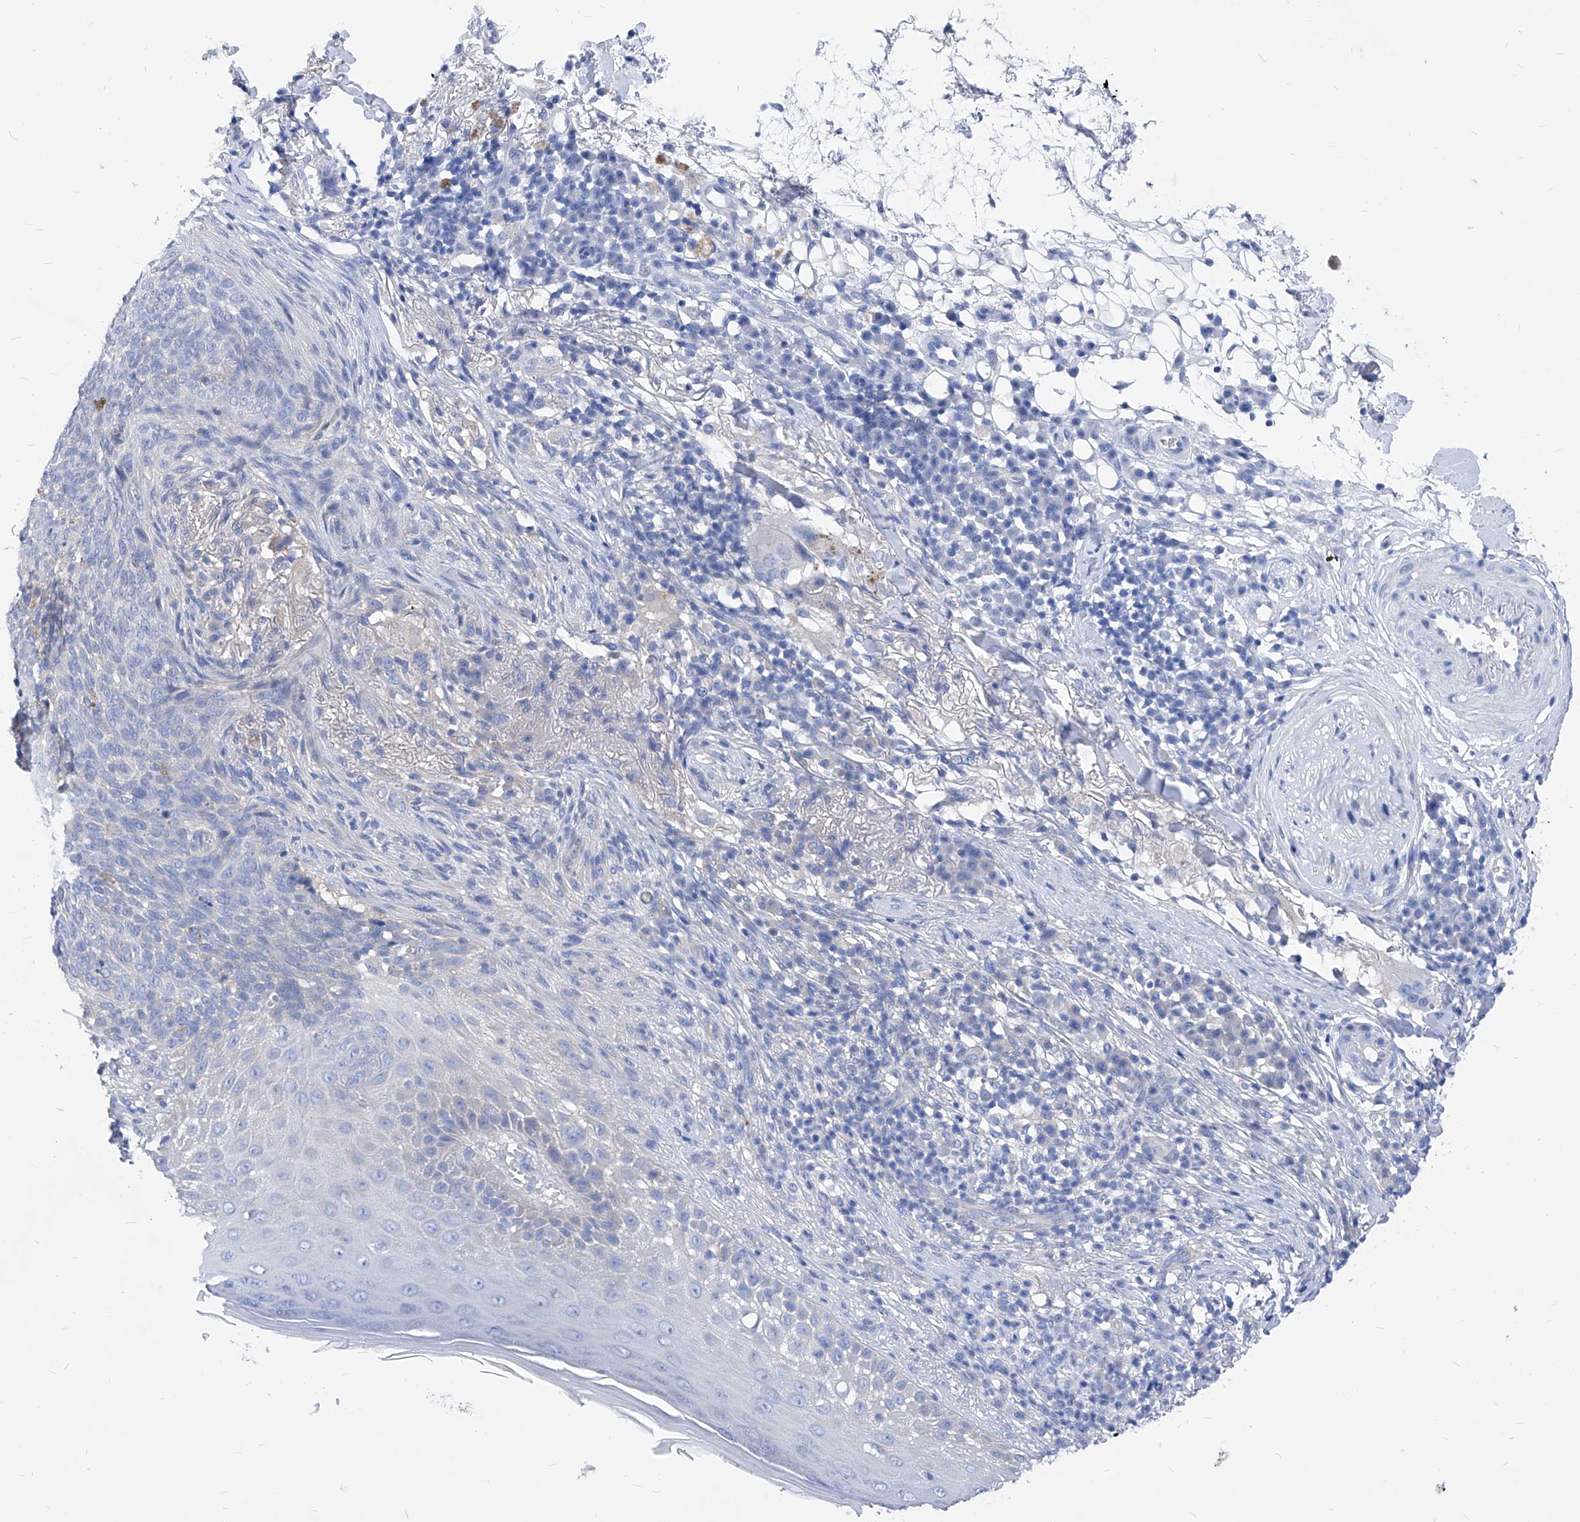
{"staining": {"intensity": "negative", "quantity": "none", "location": "none"}, "tissue": "skin cancer", "cell_type": "Tumor cells", "image_type": "cancer", "snomed": [{"axis": "morphology", "description": "Basal cell carcinoma"}, {"axis": "topography", "description": "Skin"}], "caption": "High magnification brightfield microscopy of skin cancer stained with DAB (brown) and counterstained with hematoxylin (blue): tumor cells show no significant staining.", "gene": "XPNPEP1", "patient": {"sex": "male", "age": 85}}